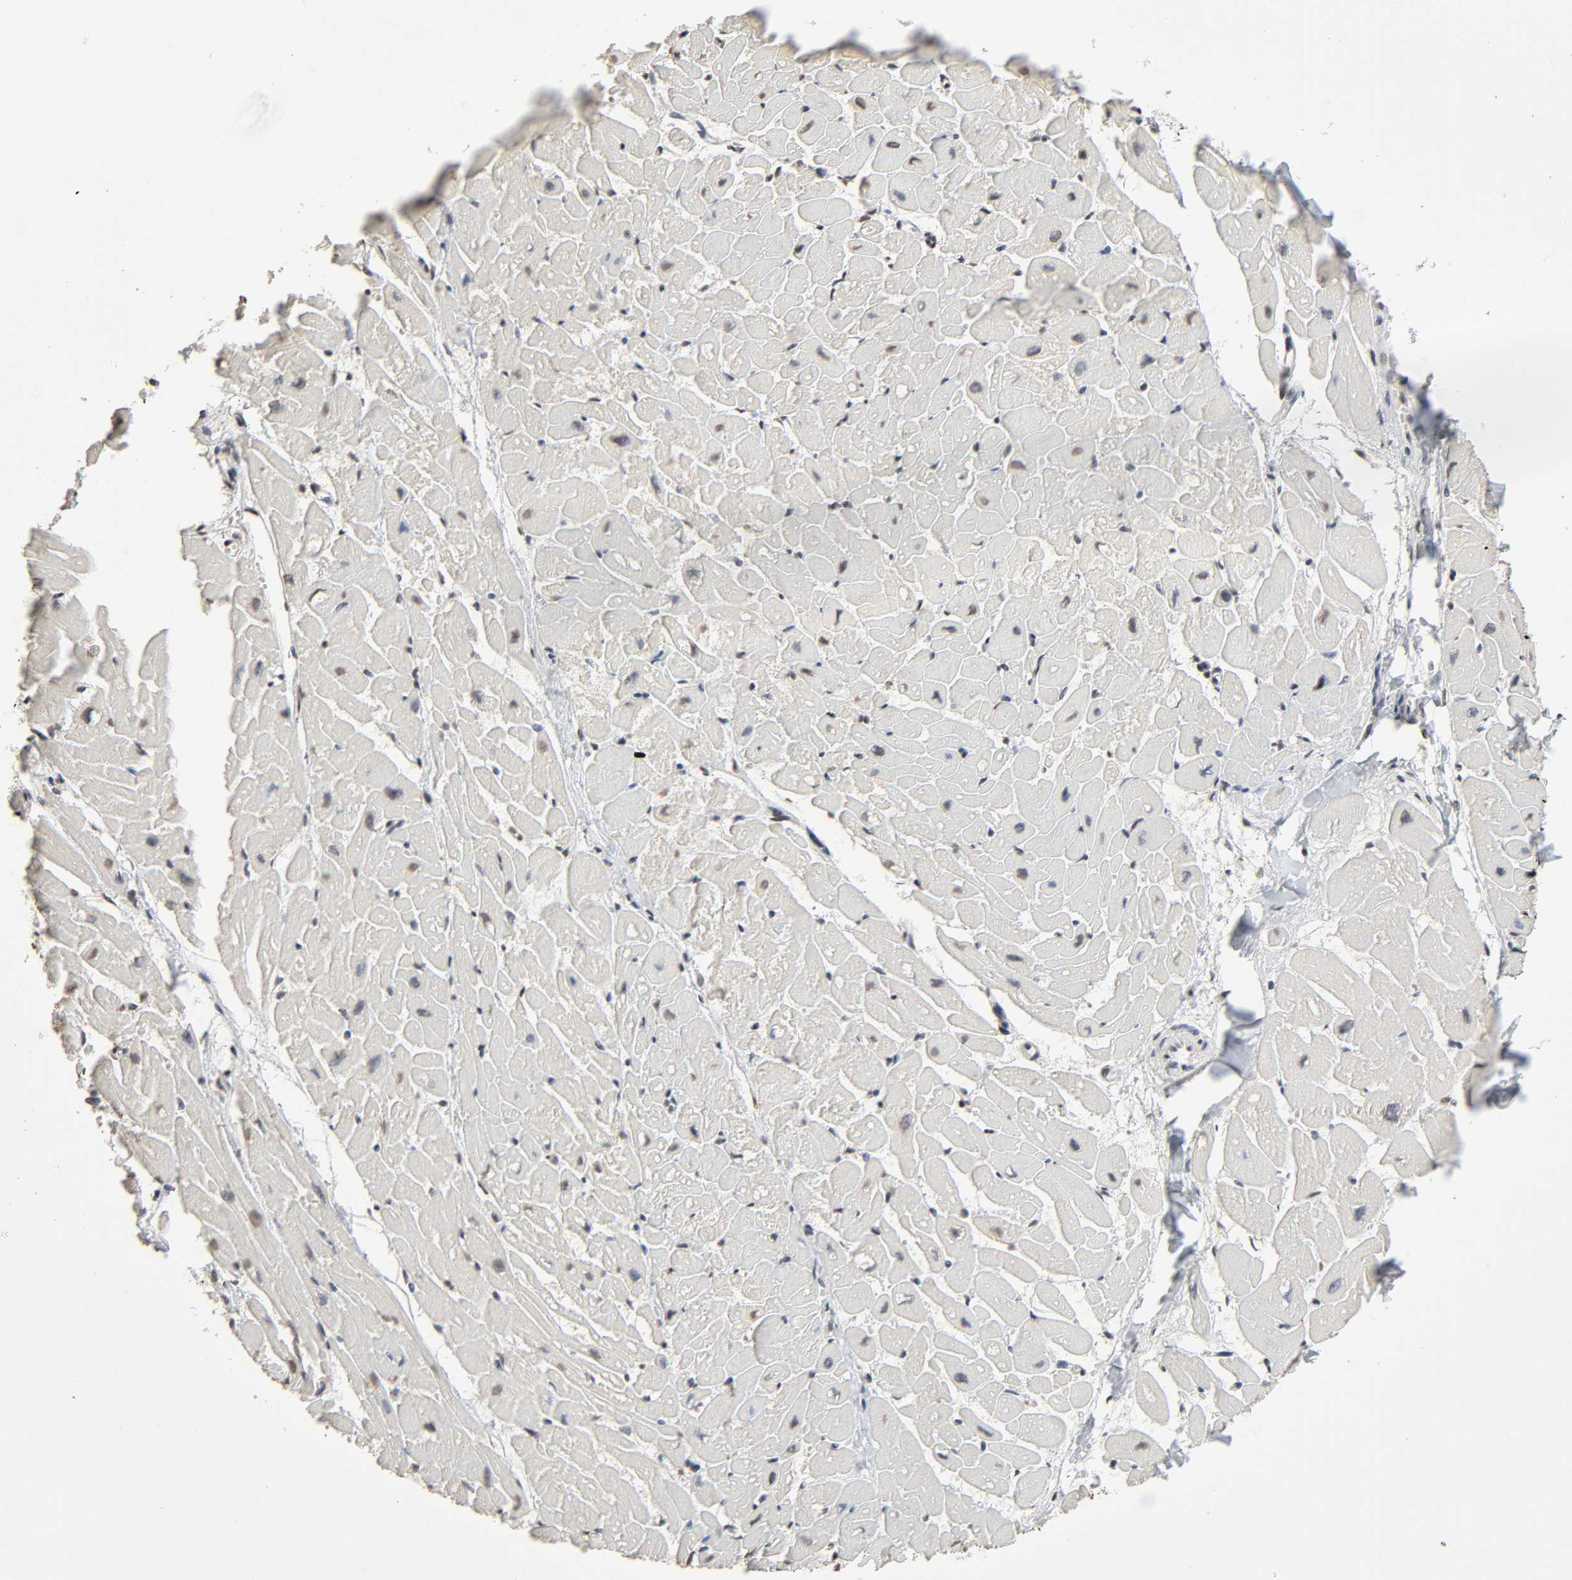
{"staining": {"intensity": "moderate", "quantity": ">75%", "location": "nuclear"}, "tissue": "heart muscle", "cell_type": "Cardiomyocytes", "image_type": "normal", "snomed": [{"axis": "morphology", "description": "Normal tissue, NOS"}, {"axis": "topography", "description": "Heart"}], "caption": "DAB immunohistochemical staining of unremarkable heart muscle reveals moderate nuclear protein positivity in approximately >75% of cardiomyocytes. The staining was performed using DAB, with brown indicating positive protein expression. Nuclei are stained blue with hematoxylin.", "gene": "STK4", "patient": {"sex": "female", "age": 19}}